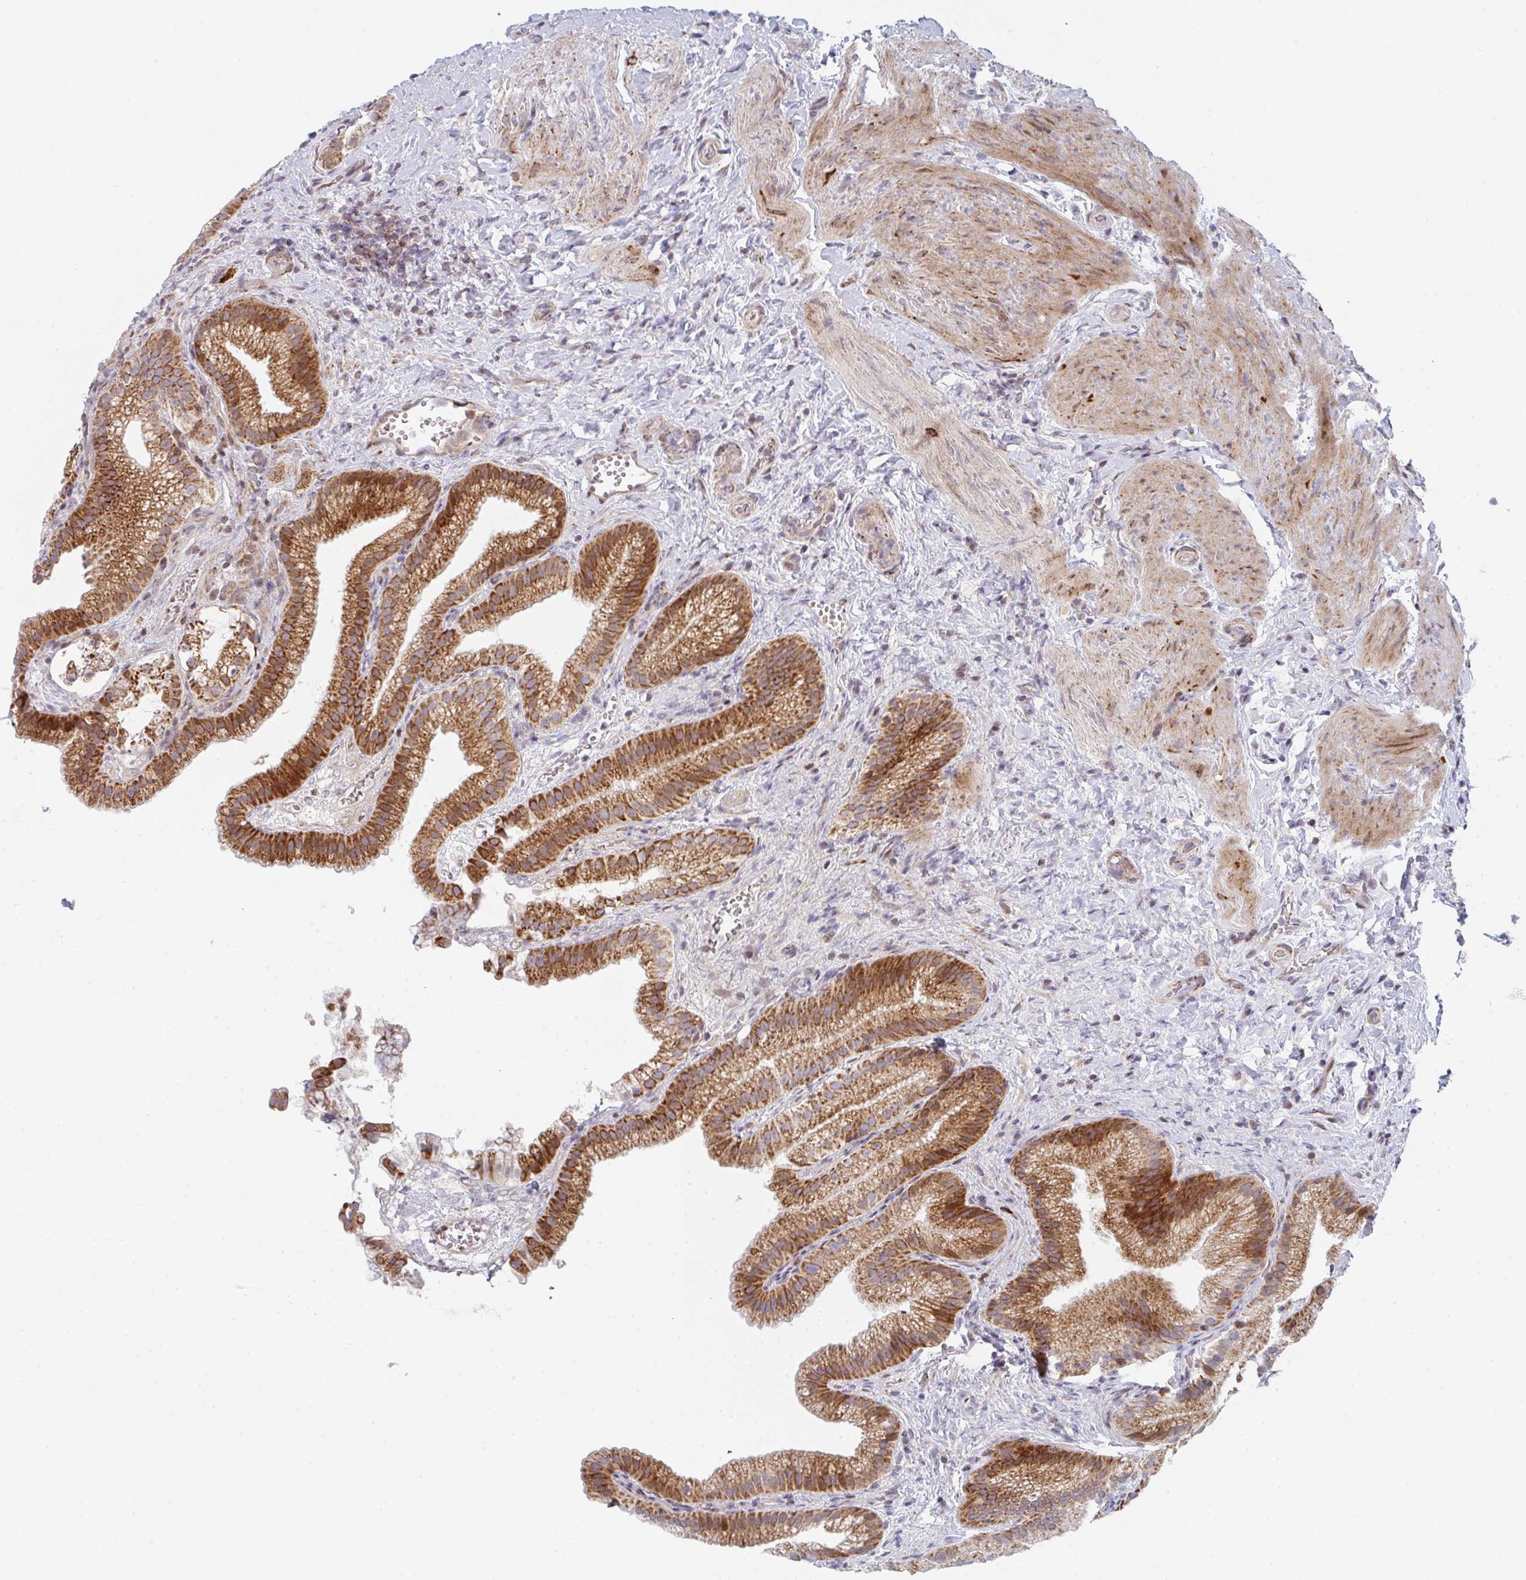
{"staining": {"intensity": "strong", "quantity": ">75%", "location": "cytoplasmic/membranous"}, "tissue": "gallbladder", "cell_type": "Glandular cells", "image_type": "normal", "snomed": [{"axis": "morphology", "description": "Normal tissue, NOS"}, {"axis": "topography", "description": "Gallbladder"}], "caption": "IHC of unremarkable gallbladder exhibits high levels of strong cytoplasmic/membranous expression in approximately >75% of glandular cells.", "gene": "PRKCH", "patient": {"sex": "female", "age": 63}}